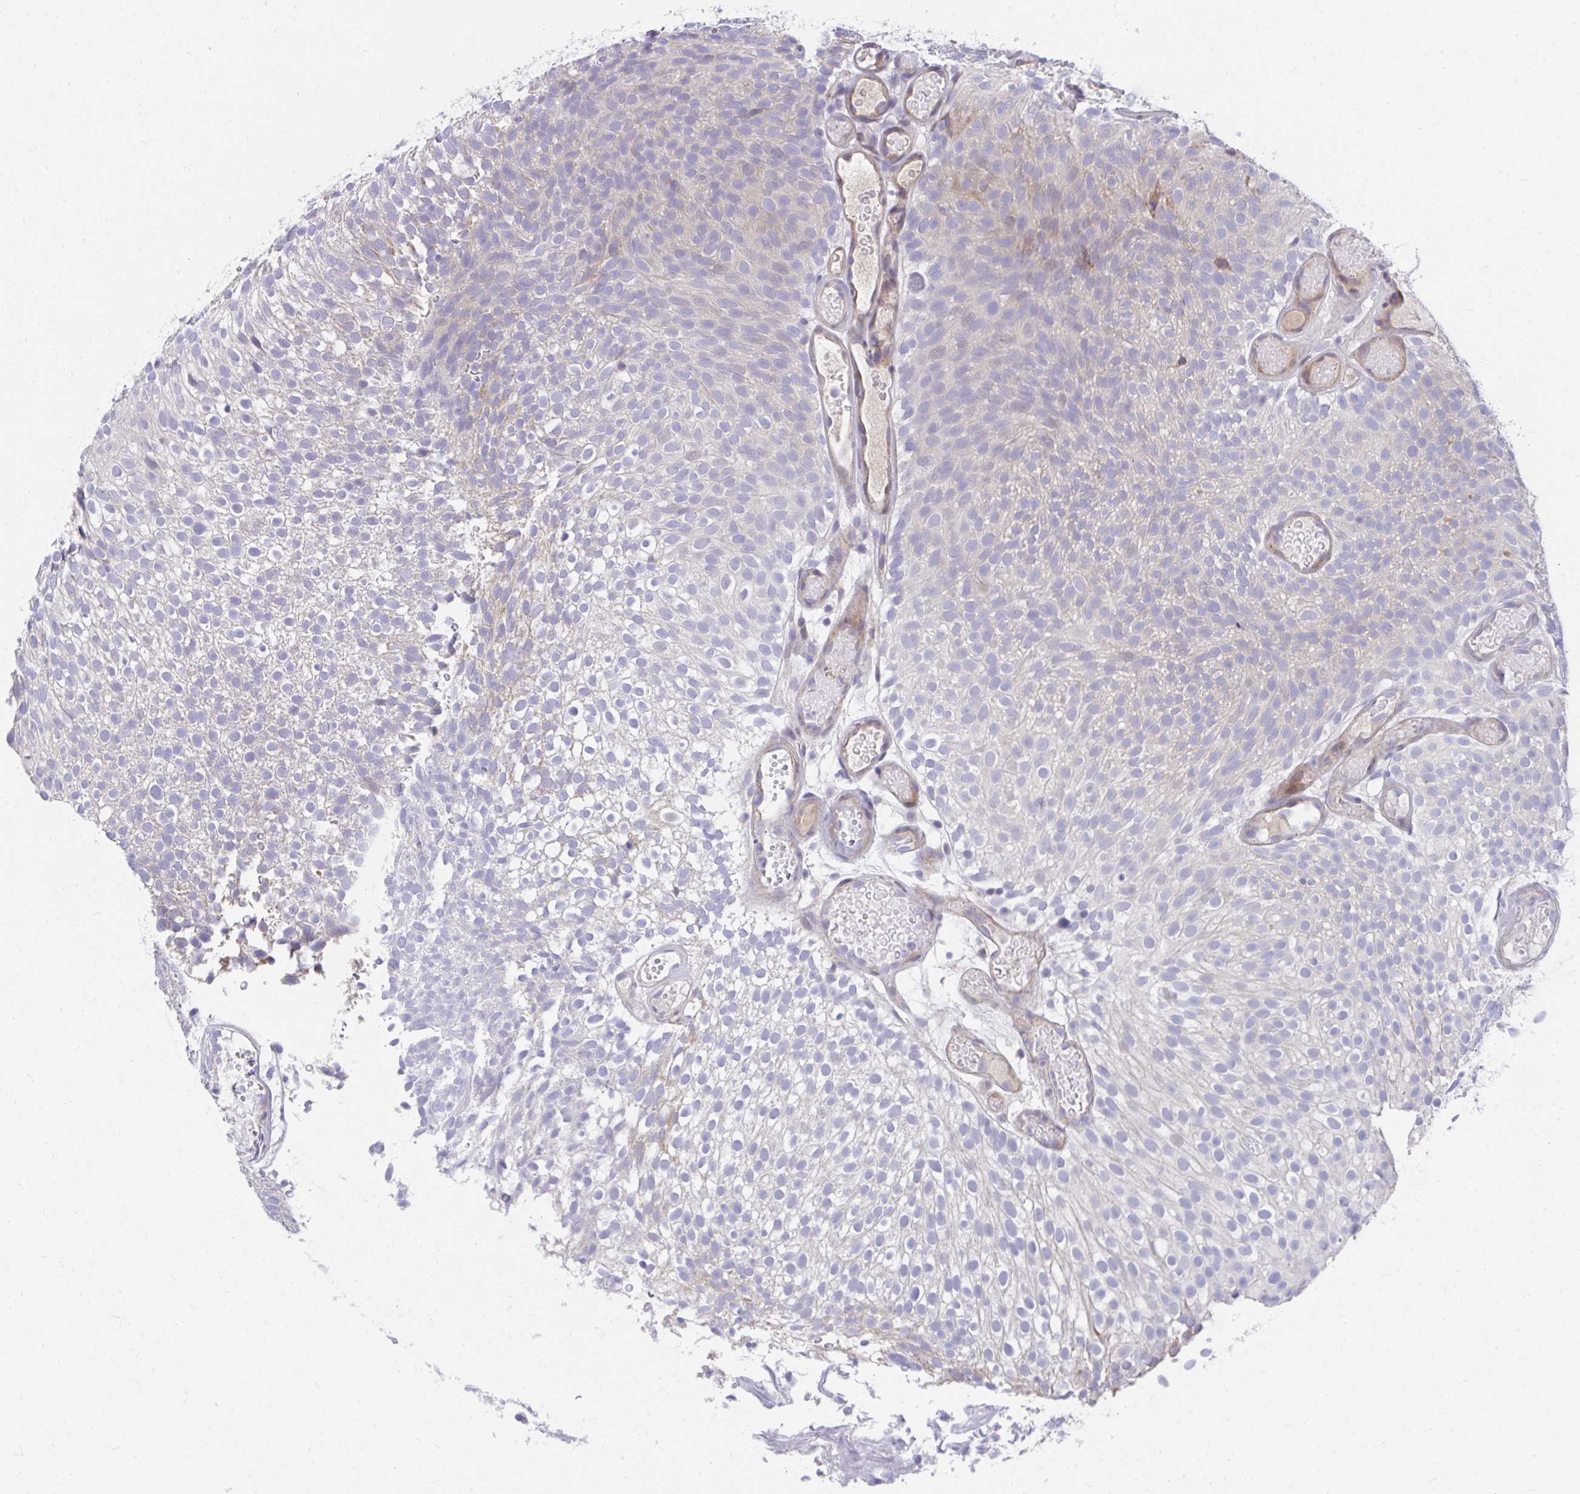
{"staining": {"intensity": "negative", "quantity": "none", "location": "none"}, "tissue": "urothelial cancer", "cell_type": "Tumor cells", "image_type": "cancer", "snomed": [{"axis": "morphology", "description": "Urothelial carcinoma, Low grade"}, {"axis": "topography", "description": "Urinary bladder"}], "caption": "This is a micrograph of immunohistochemistry (IHC) staining of urothelial cancer, which shows no staining in tumor cells.", "gene": "SLAMF7", "patient": {"sex": "male", "age": 78}}